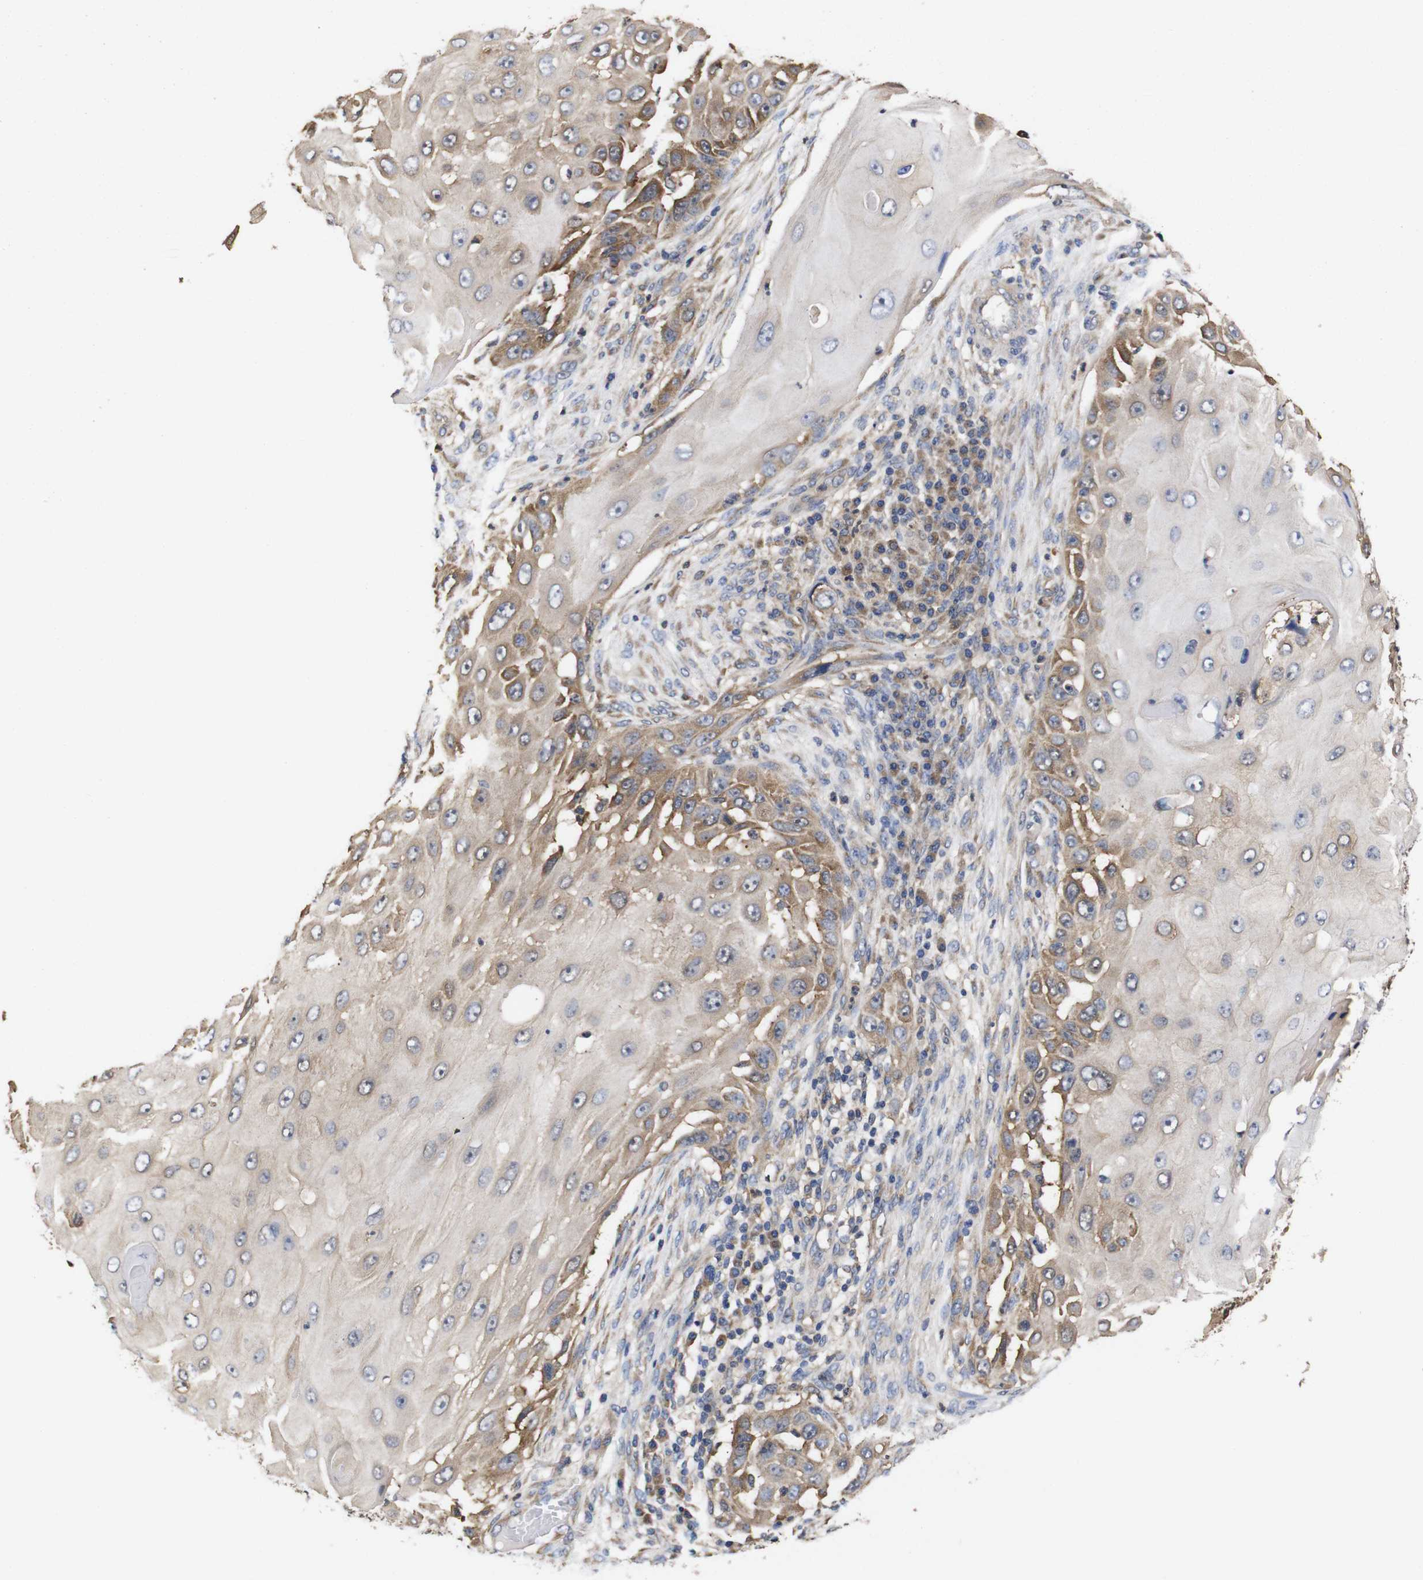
{"staining": {"intensity": "moderate", "quantity": "25%-75%", "location": "cytoplasmic/membranous"}, "tissue": "skin cancer", "cell_type": "Tumor cells", "image_type": "cancer", "snomed": [{"axis": "morphology", "description": "Squamous cell carcinoma, NOS"}, {"axis": "topography", "description": "Skin"}], "caption": "Tumor cells exhibit medium levels of moderate cytoplasmic/membranous expression in about 25%-75% of cells in human skin cancer (squamous cell carcinoma).", "gene": "LRRCC1", "patient": {"sex": "female", "age": 44}}